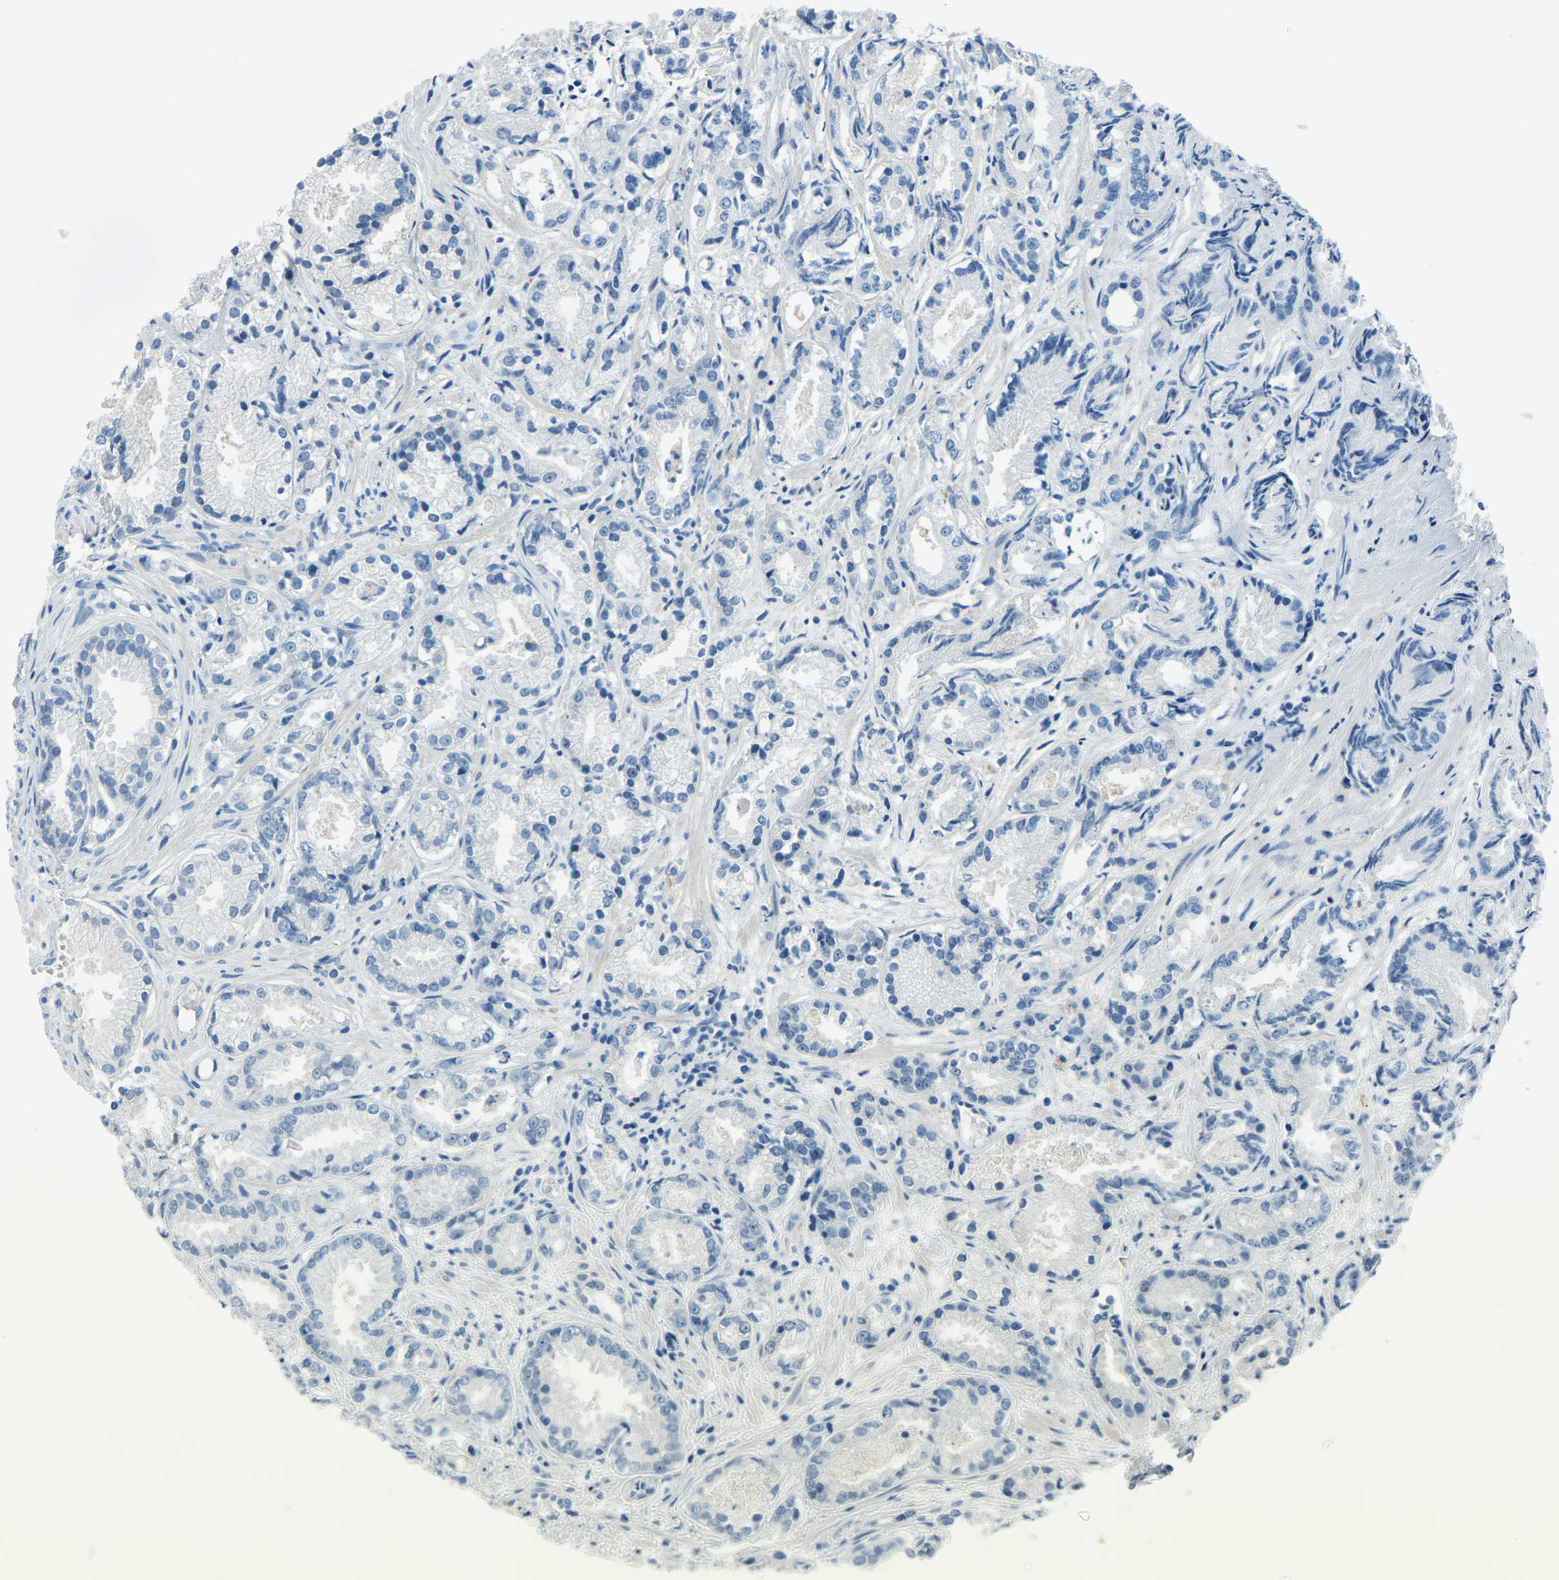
{"staining": {"intensity": "negative", "quantity": "none", "location": "none"}, "tissue": "prostate cancer", "cell_type": "Tumor cells", "image_type": "cancer", "snomed": [{"axis": "morphology", "description": "Adenocarcinoma, Low grade"}, {"axis": "topography", "description": "Prostate"}], "caption": "Immunohistochemistry image of human low-grade adenocarcinoma (prostate) stained for a protein (brown), which exhibits no staining in tumor cells.", "gene": "RRP1", "patient": {"sex": "male", "age": 72}}